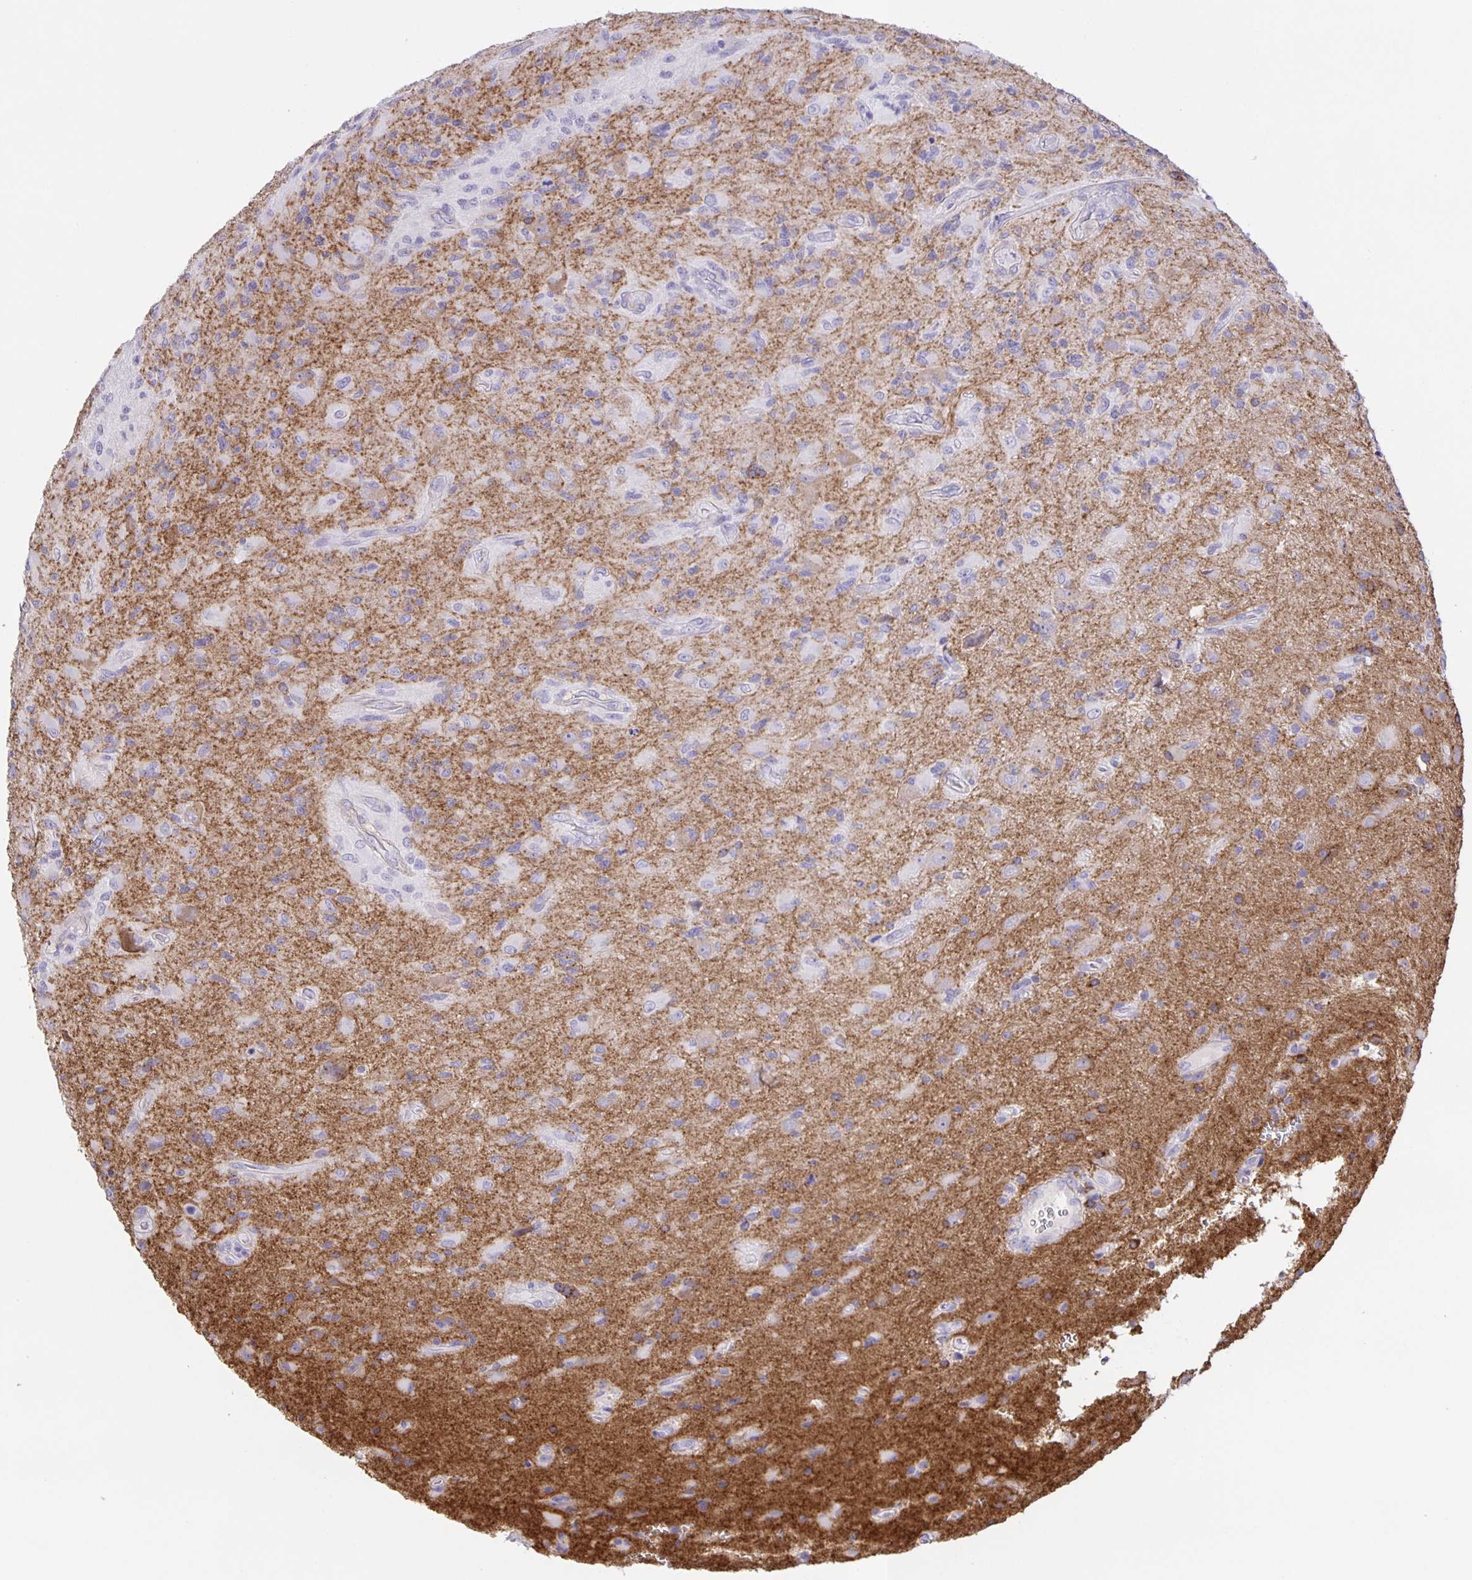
{"staining": {"intensity": "negative", "quantity": "none", "location": "none"}, "tissue": "glioma", "cell_type": "Tumor cells", "image_type": "cancer", "snomed": [{"axis": "morphology", "description": "Glioma, malignant, High grade"}, {"axis": "topography", "description": "Brain"}], "caption": "Protein analysis of glioma demonstrates no significant staining in tumor cells. (Immunohistochemistry (ihc), brightfield microscopy, high magnification).", "gene": "SRCIN1", "patient": {"sex": "female", "age": 65}}